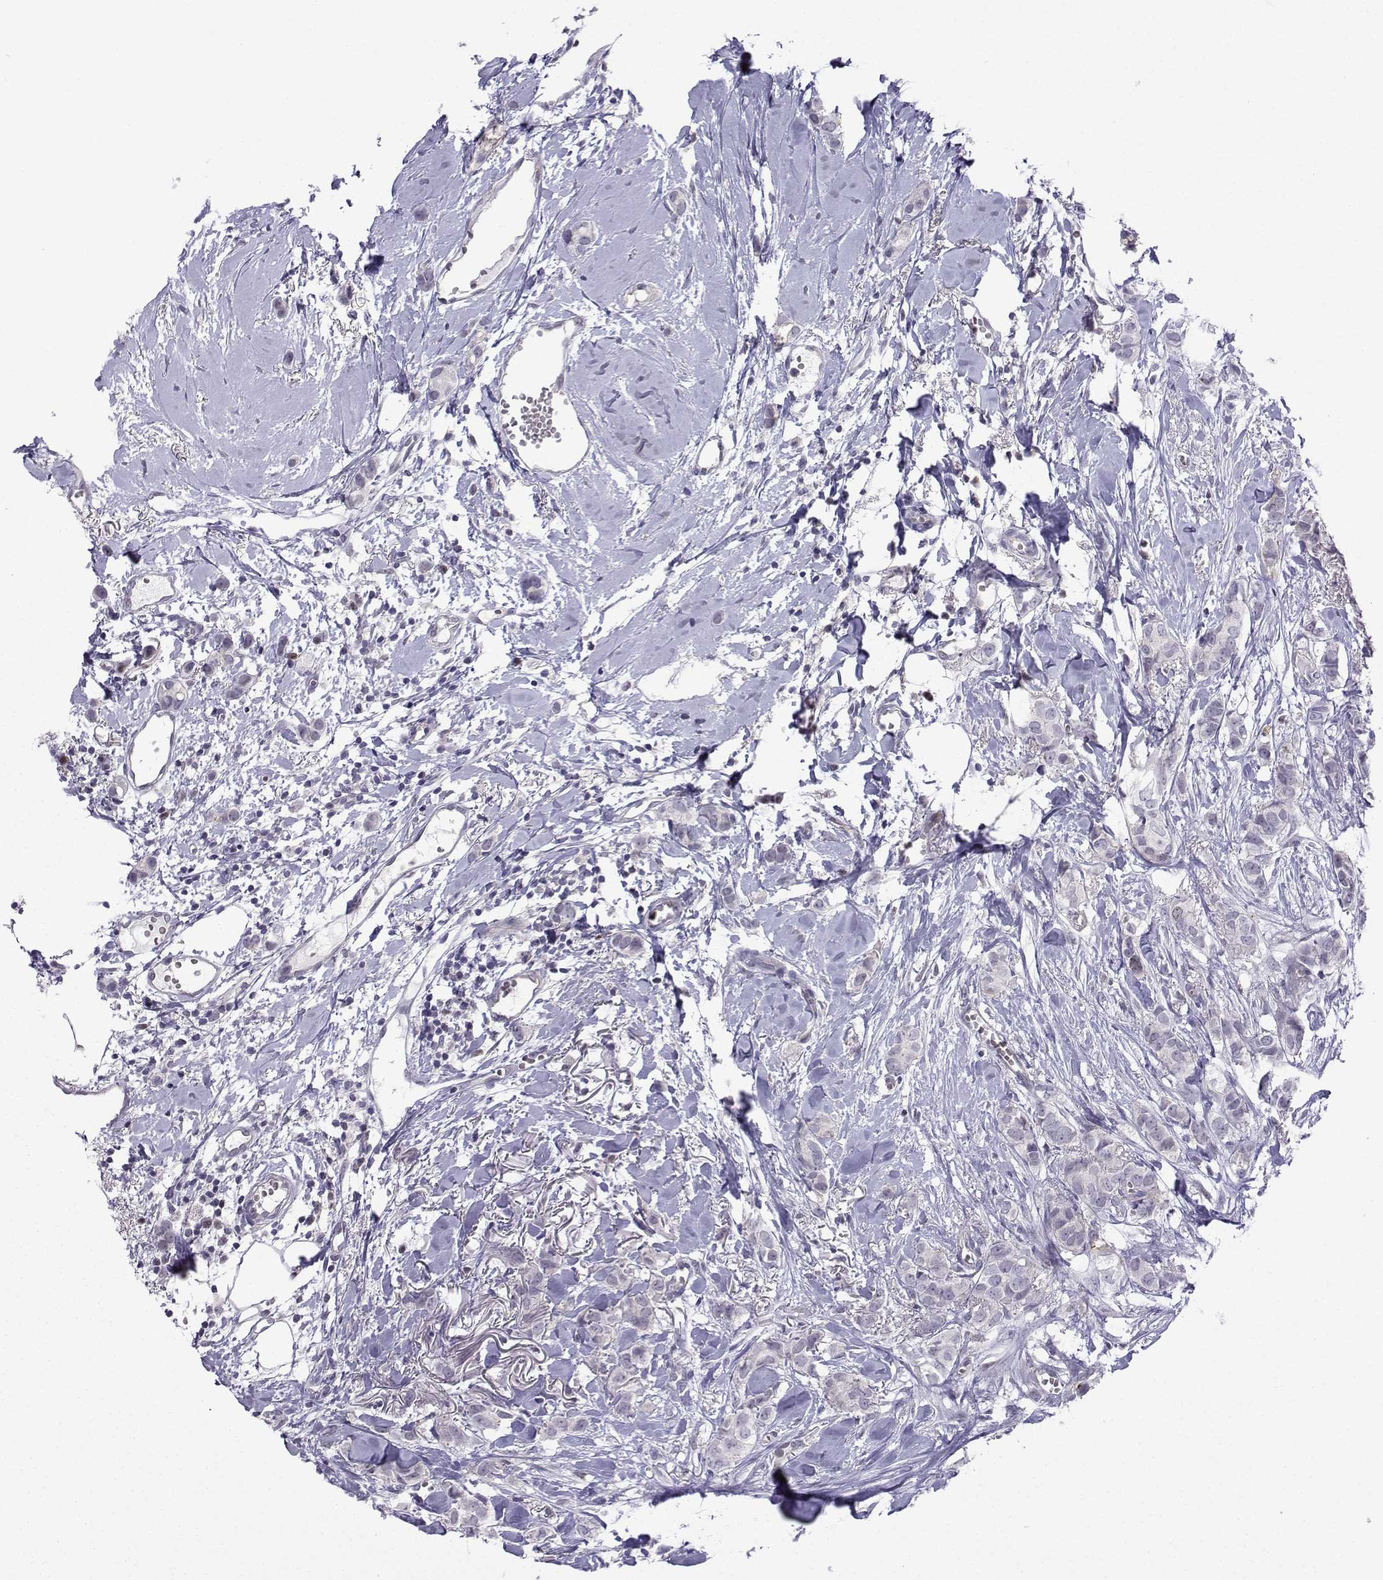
{"staining": {"intensity": "negative", "quantity": "none", "location": "none"}, "tissue": "breast cancer", "cell_type": "Tumor cells", "image_type": "cancer", "snomed": [{"axis": "morphology", "description": "Duct carcinoma"}, {"axis": "topography", "description": "Breast"}], "caption": "This is an IHC micrograph of intraductal carcinoma (breast). There is no staining in tumor cells.", "gene": "INCENP", "patient": {"sex": "female", "age": 85}}